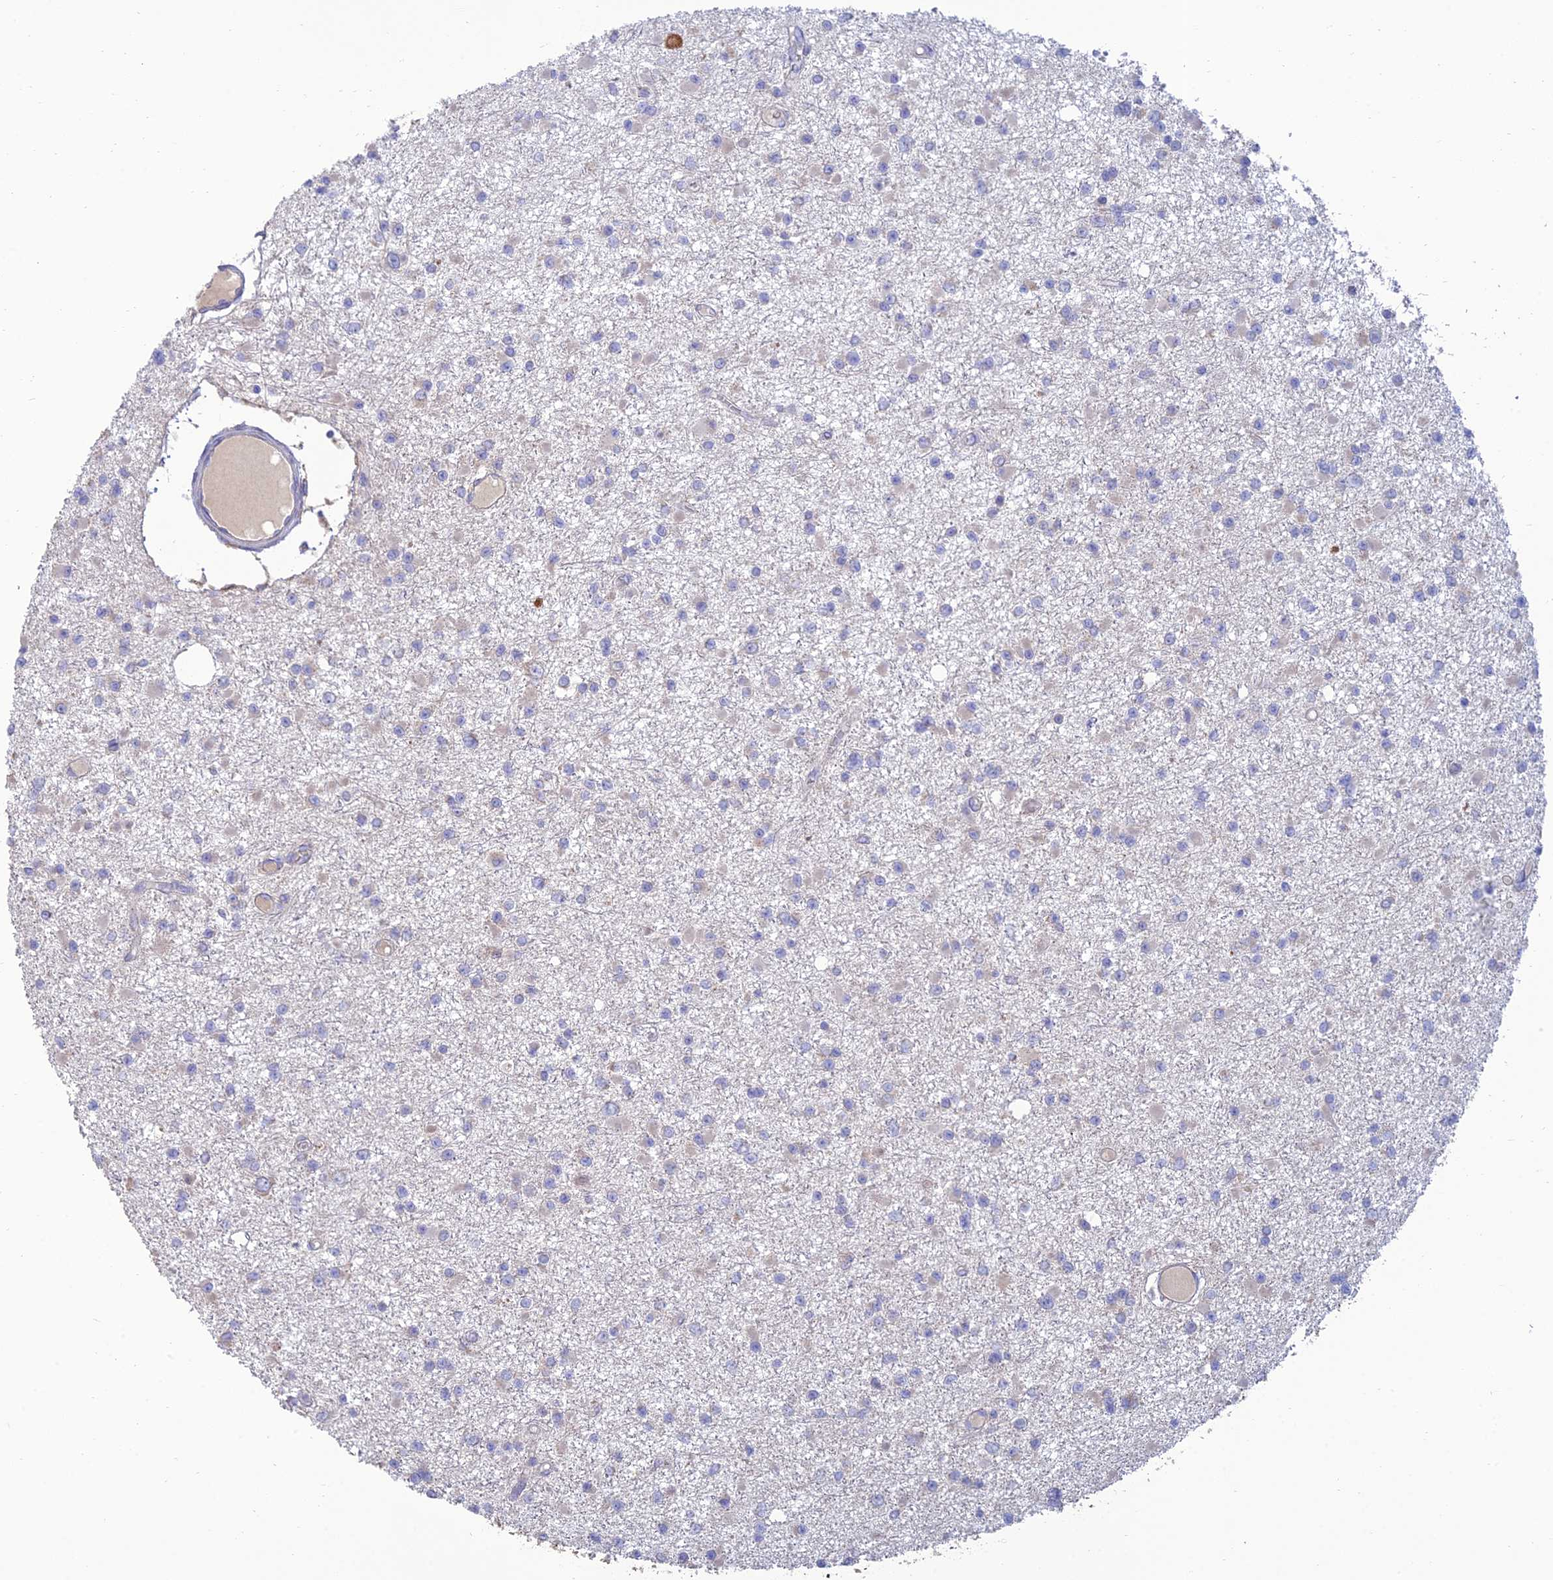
{"staining": {"intensity": "negative", "quantity": "none", "location": "none"}, "tissue": "glioma", "cell_type": "Tumor cells", "image_type": "cancer", "snomed": [{"axis": "morphology", "description": "Glioma, malignant, Low grade"}, {"axis": "topography", "description": "Brain"}], "caption": "This is an immunohistochemistry histopathology image of human malignant glioma (low-grade). There is no positivity in tumor cells.", "gene": "RCN3", "patient": {"sex": "female", "age": 22}}